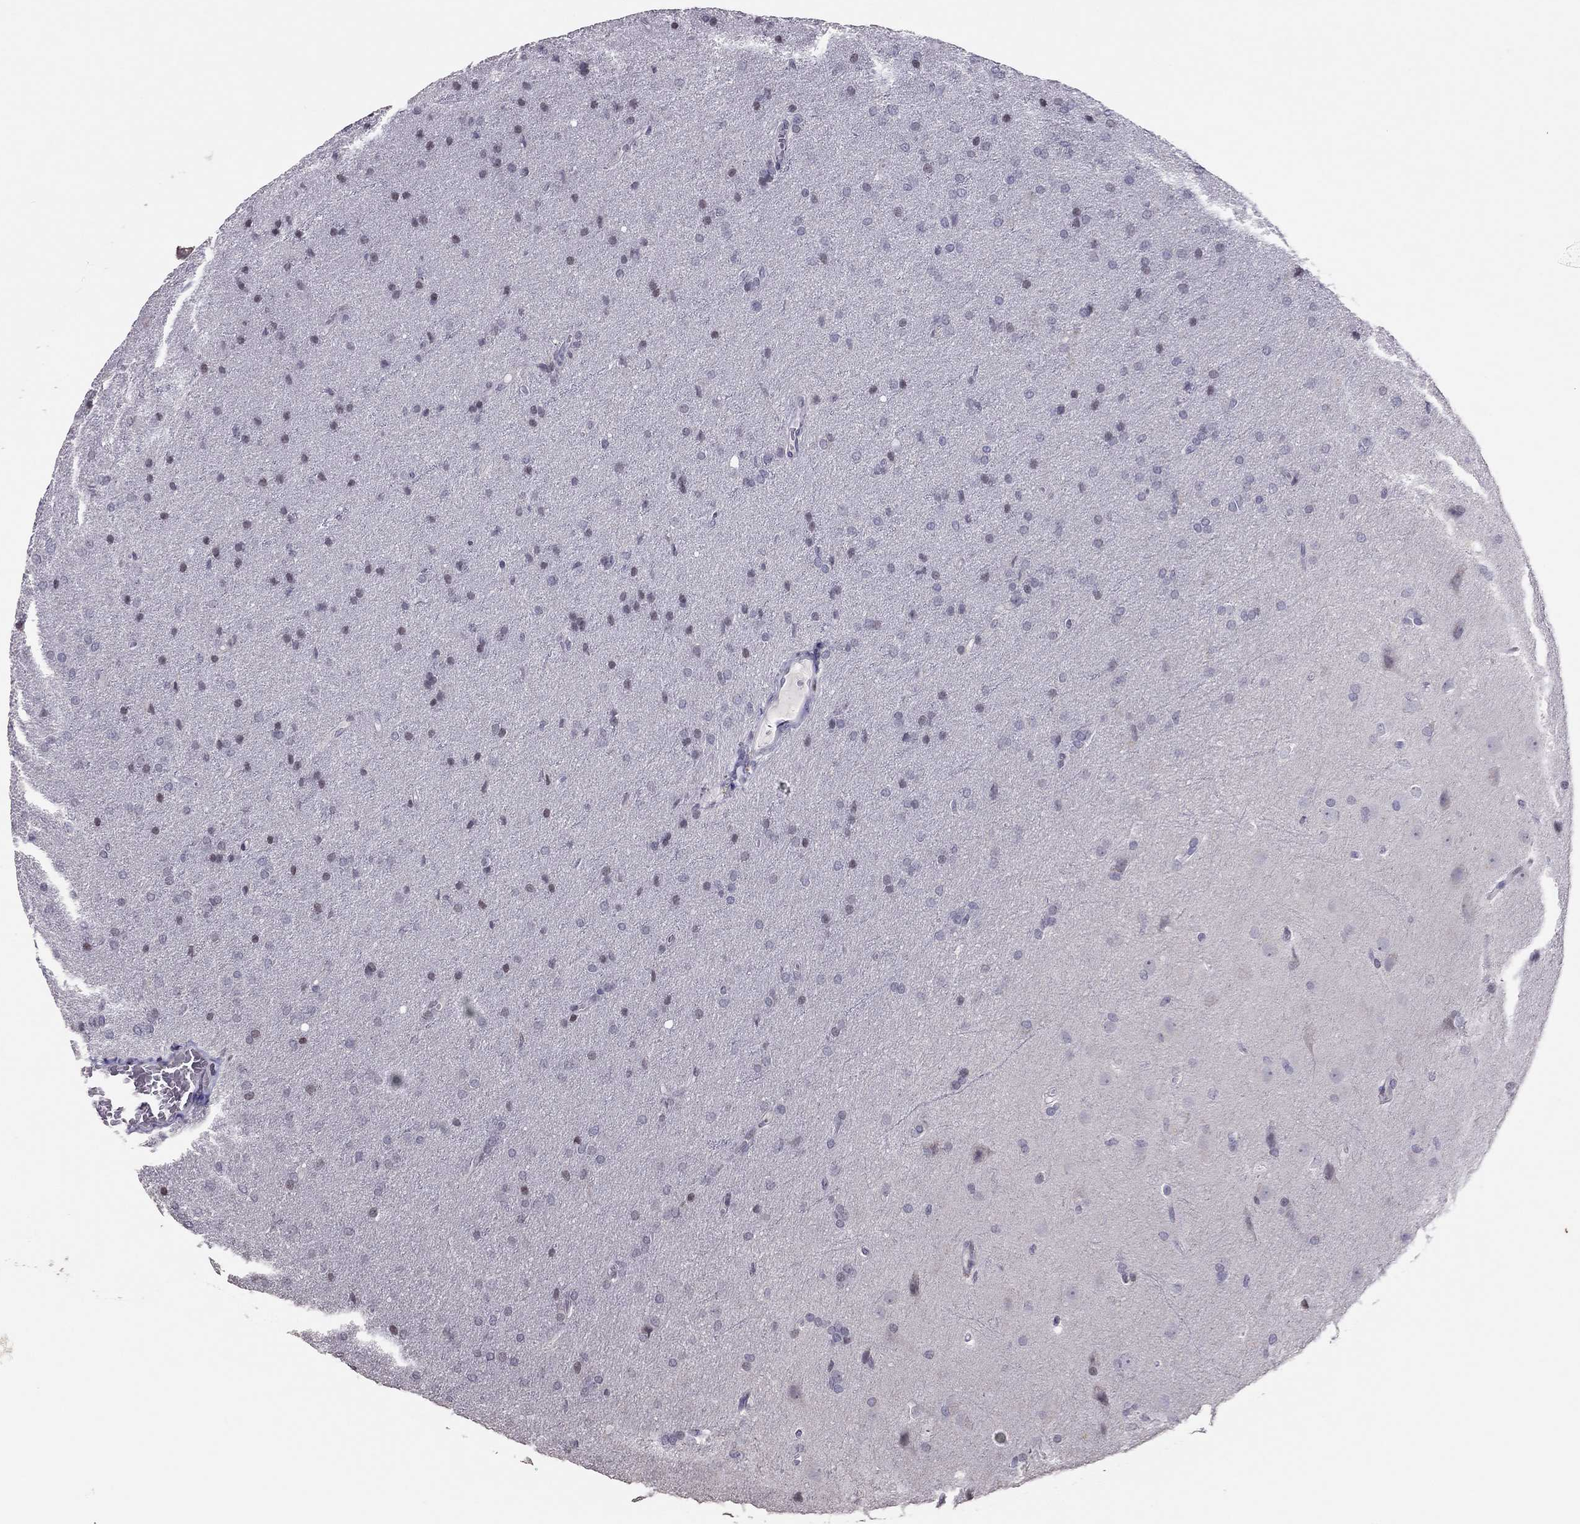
{"staining": {"intensity": "negative", "quantity": "none", "location": "none"}, "tissue": "glioma", "cell_type": "Tumor cells", "image_type": "cancer", "snomed": [{"axis": "morphology", "description": "Glioma, malignant, Low grade"}, {"axis": "topography", "description": "Brain"}], "caption": "Micrograph shows no significant protein positivity in tumor cells of glioma.", "gene": "TSHB", "patient": {"sex": "female", "age": 32}}